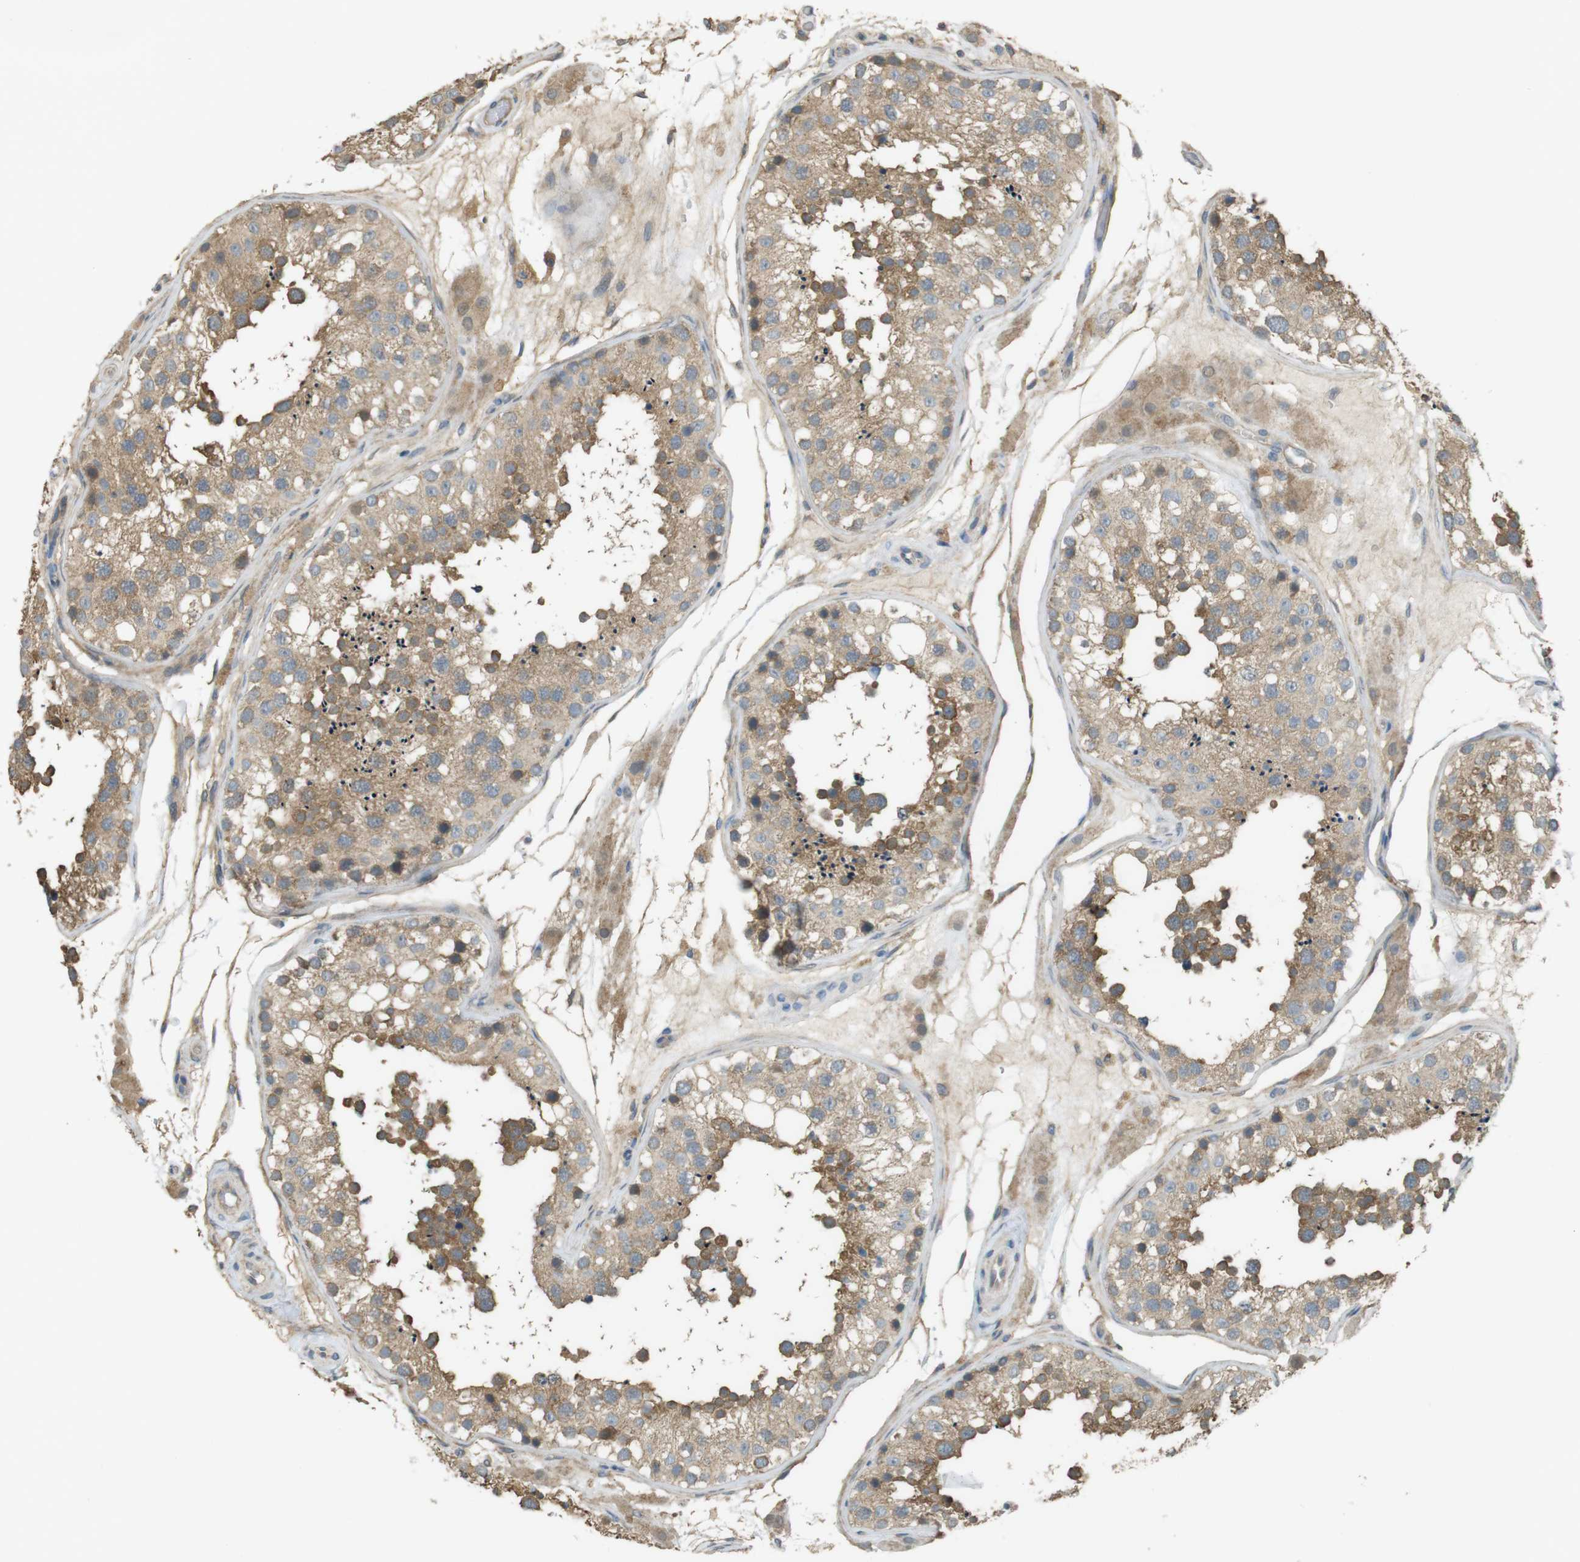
{"staining": {"intensity": "moderate", "quantity": ">75%", "location": "cytoplasmic/membranous"}, "tissue": "testis", "cell_type": "Cells in seminiferous ducts", "image_type": "normal", "snomed": [{"axis": "morphology", "description": "Normal tissue, NOS"}, {"axis": "topography", "description": "Testis"}], "caption": "Immunohistochemical staining of benign human testis reveals >75% levels of moderate cytoplasmic/membranous protein expression in about >75% of cells in seminiferous ducts.", "gene": "ZDHHC20", "patient": {"sex": "male", "age": 26}}